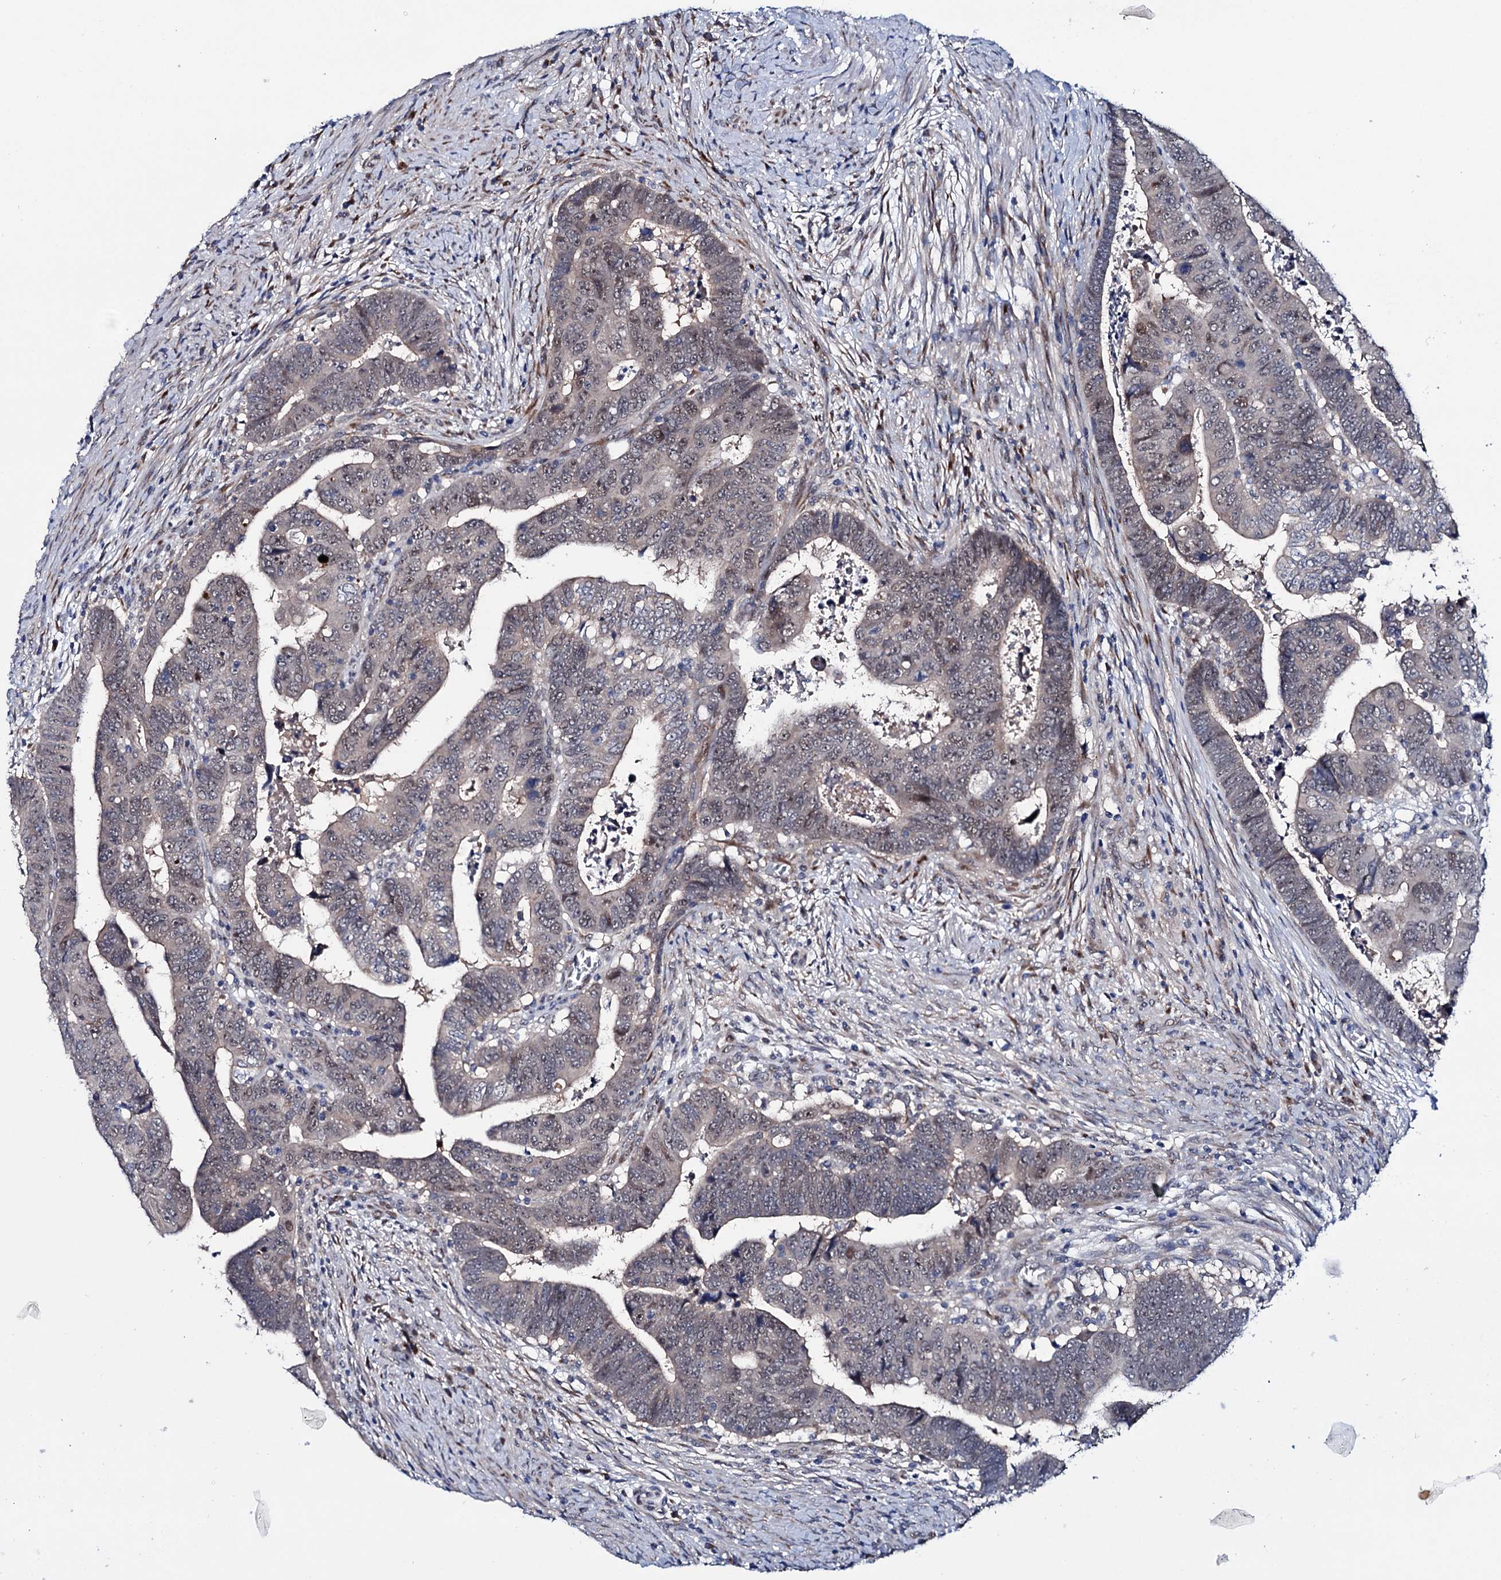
{"staining": {"intensity": "weak", "quantity": "25%-75%", "location": "nuclear"}, "tissue": "colorectal cancer", "cell_type": "Tumor cells", "image_type": "cancer", "snomed": [{"axis": "morphology", "description": "Normal tissue, NOS"}, {"axis": "morphology", "description": "Adenocarcinoma, NOS"}, {"axis": "topography", "description": "Rectum"}], "caption": "Colorectal adenocarcinoma stained with DAB (3,3'-diaminobenzidine) IHC reveals low levels of weak nuclear expression in about 25%-75% of tumor cells.", "gene": "EYA4", "patient": {"sex": "female", "age": 65}}